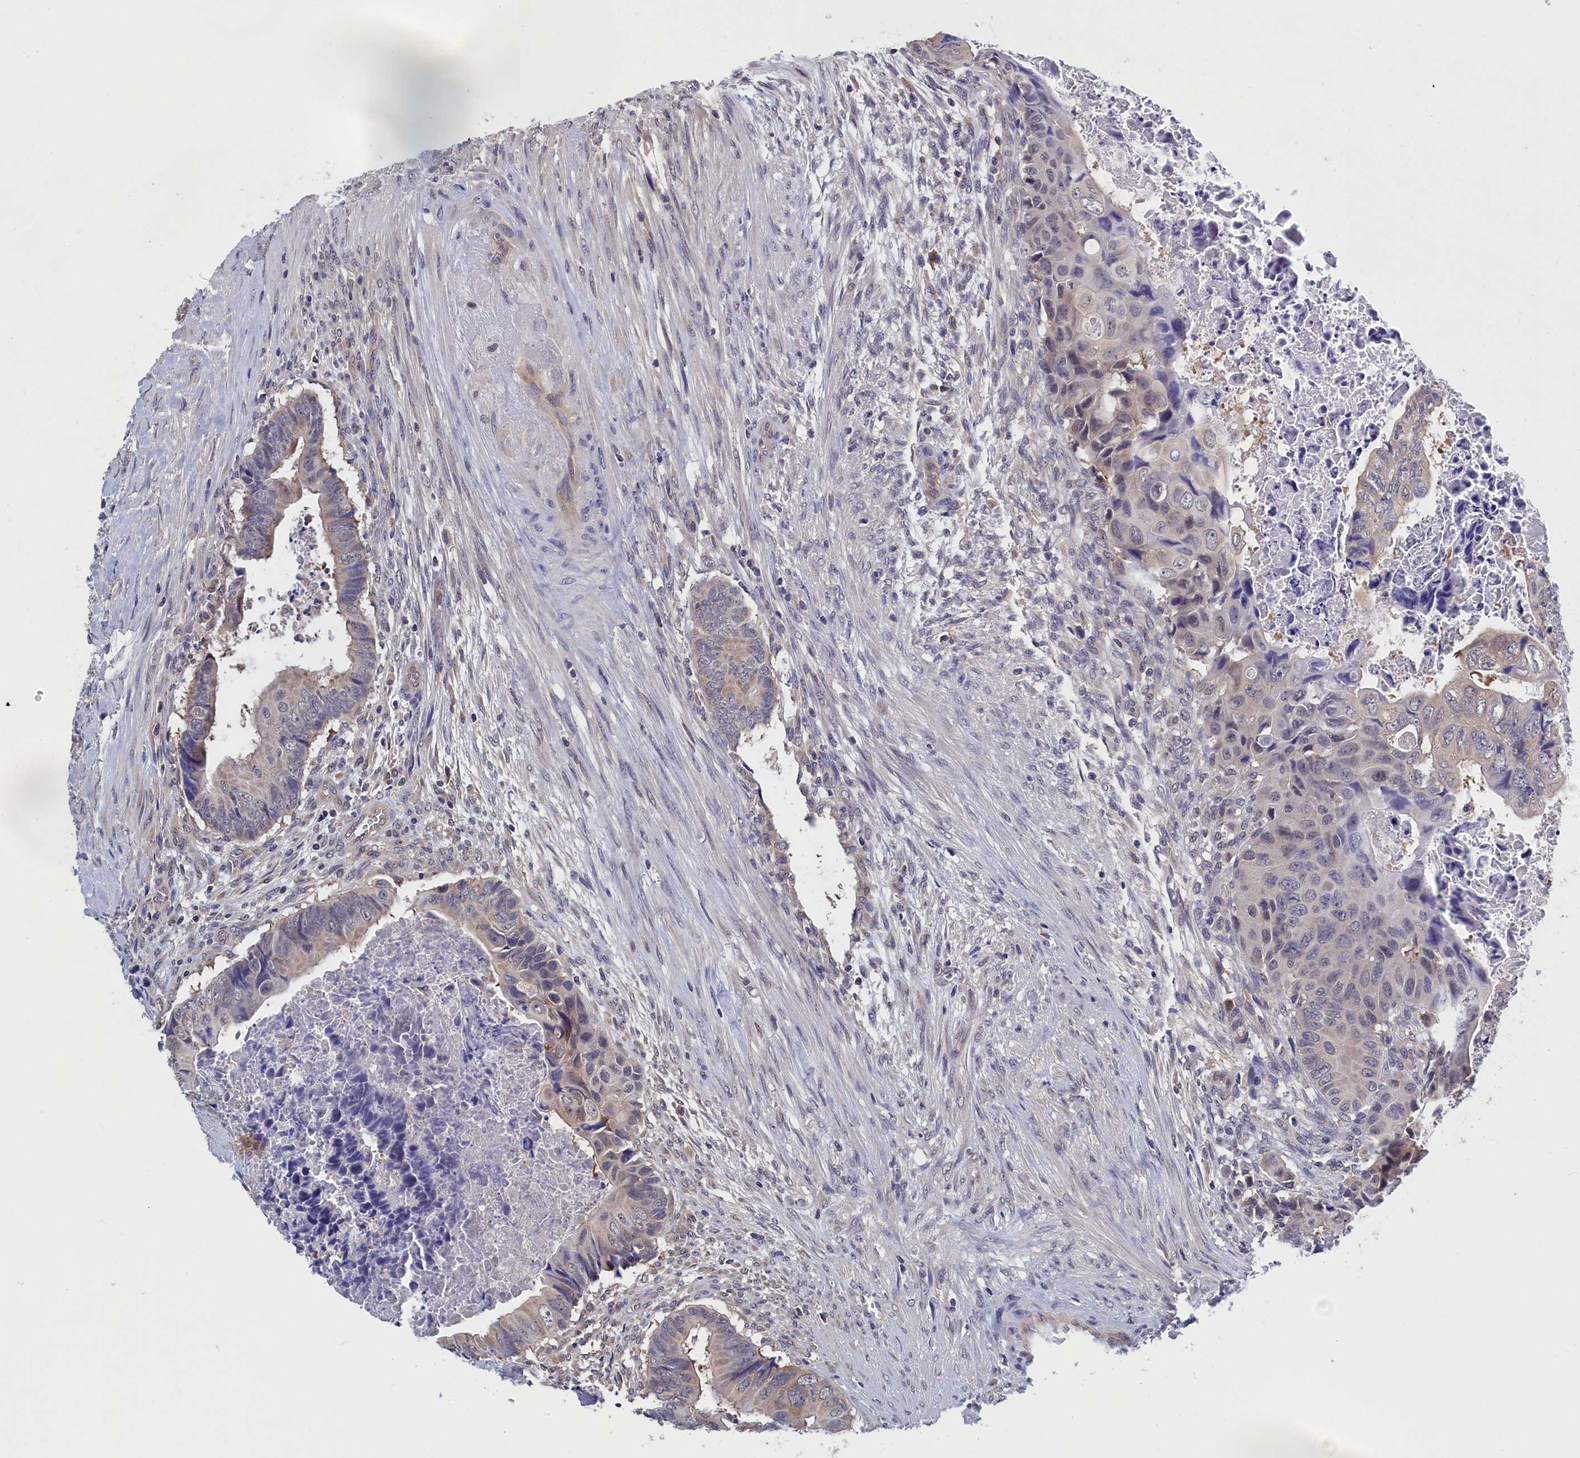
{"staining": {"intensity": "weak", "quantity": "25%-75%", "location": "cytoplasmic/membranous"}, "tissue": "colorectal cancer", "cell_type": "Tumor cells", "image_type": "cancer", "snomed": [{"axis": "morphology", "description": "Adenocarcinoma, NOS"}, {"axis": "topography", "description": "Rectum"}], "caption": "This is an image of IHC staining of adenocarcinoma (colorectal), which shows weak positivity in the cytoplasmic/membranous of tumor cells.", "gene": "PGP", "patient": {"sex": "female", "age": 78}}